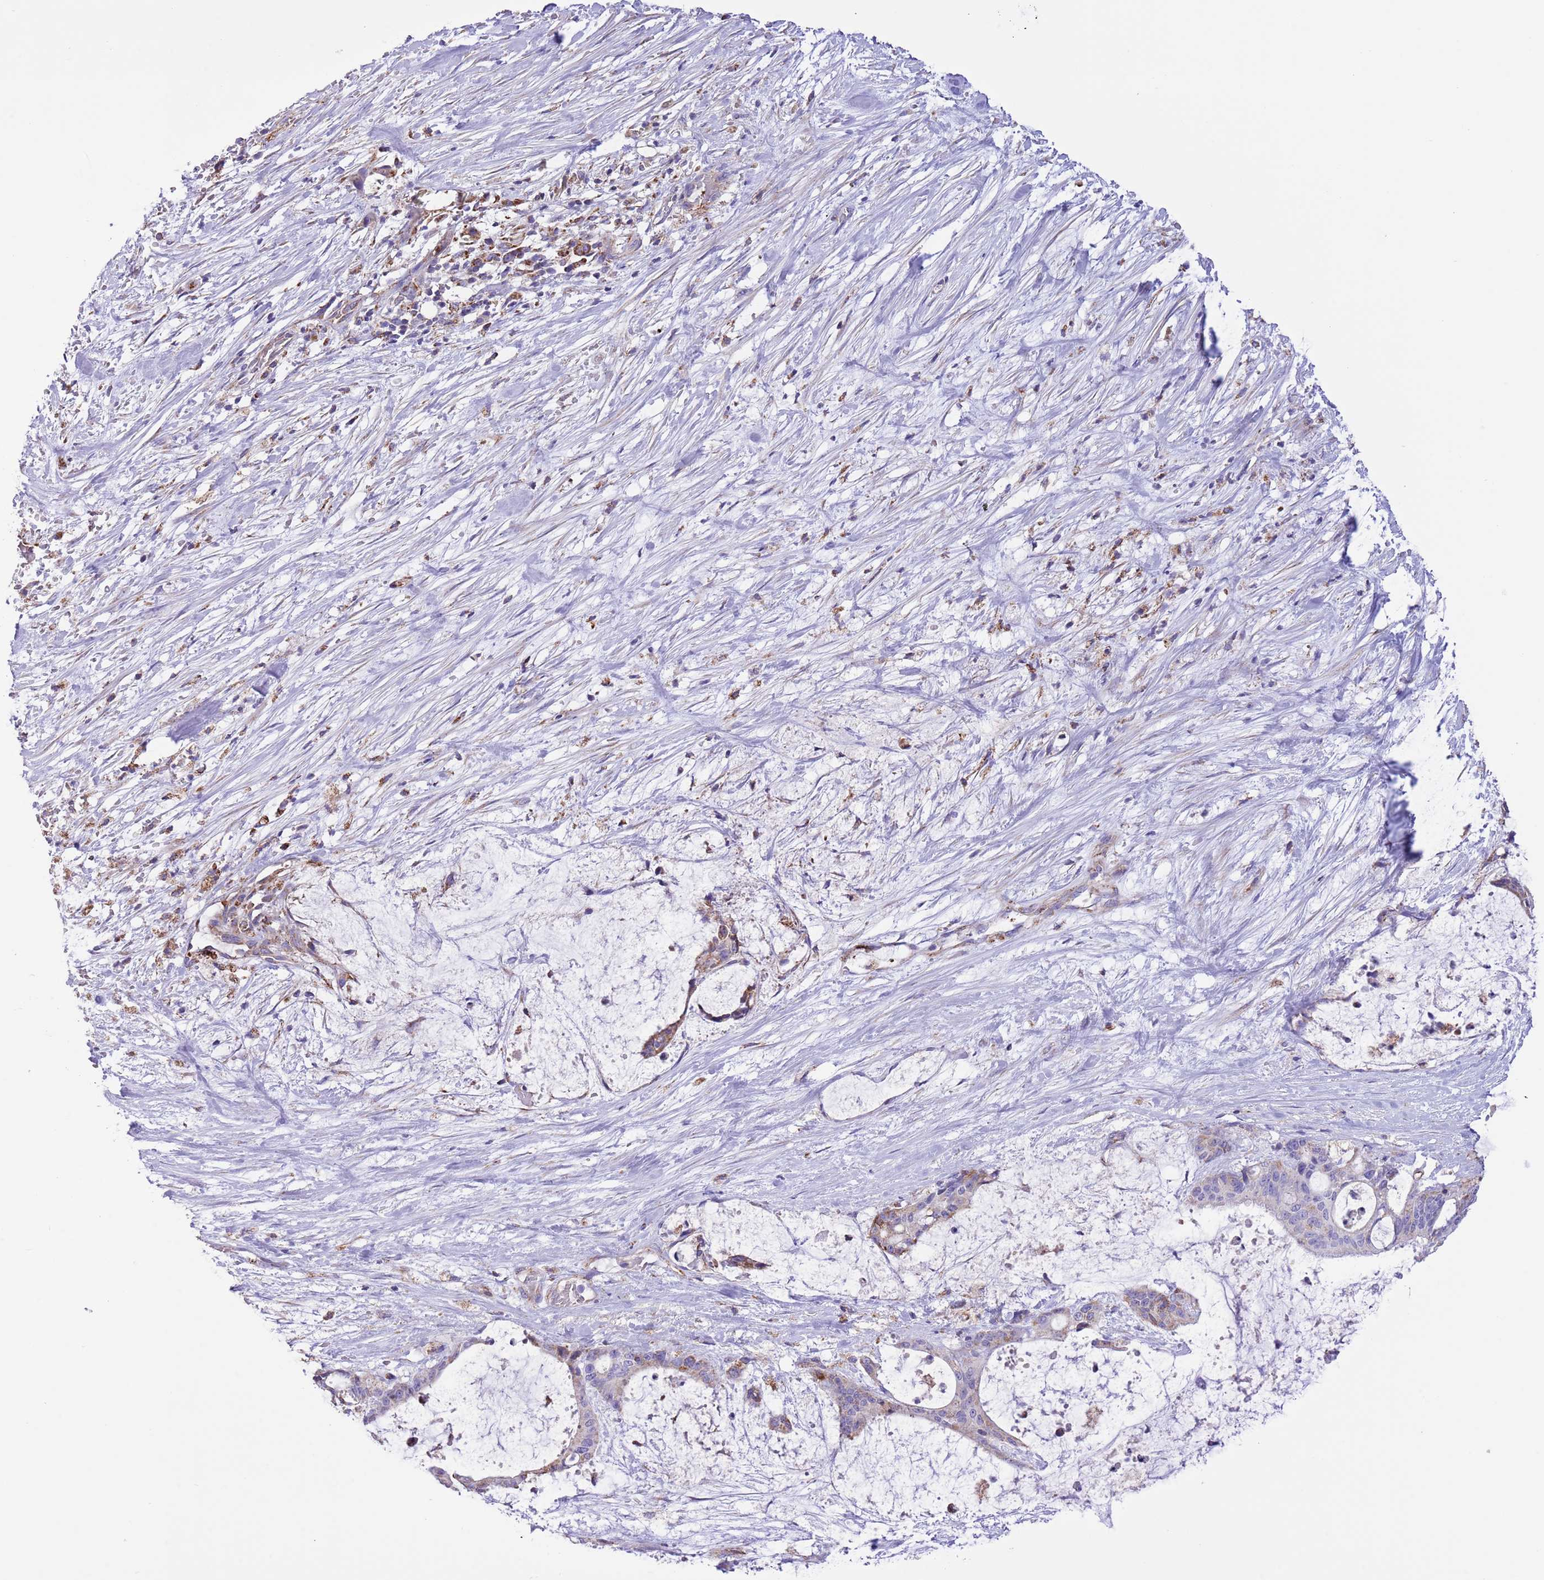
{"staining": {"intensity": "moderate", "quantity": "<25%", "location": "cytoplasmic/membranous"}, "tissue": "liver cancer", "cell_type": "Tumor cells", "image_type": "cancer", "snomed": [{"axis": "morphology", "description": "Normal tissue, NOS"}, {"axis": "morphology", "description": "Cholangiocarcinoma"}, {"axis": "topography", "description": "Liver"}, {"axis": "topography", "description": "Peripheral nerve tissue"}], "caption": "About <25% of tumor cells in human liver cancer (cholangiocarcinoma) demonstrate moderate cytoplasmic/membranous protein positivity as visualized by brown immunohistochemical staining.", "gene": "SS18L2", "patient": {"sex": "female", "age": 73}}